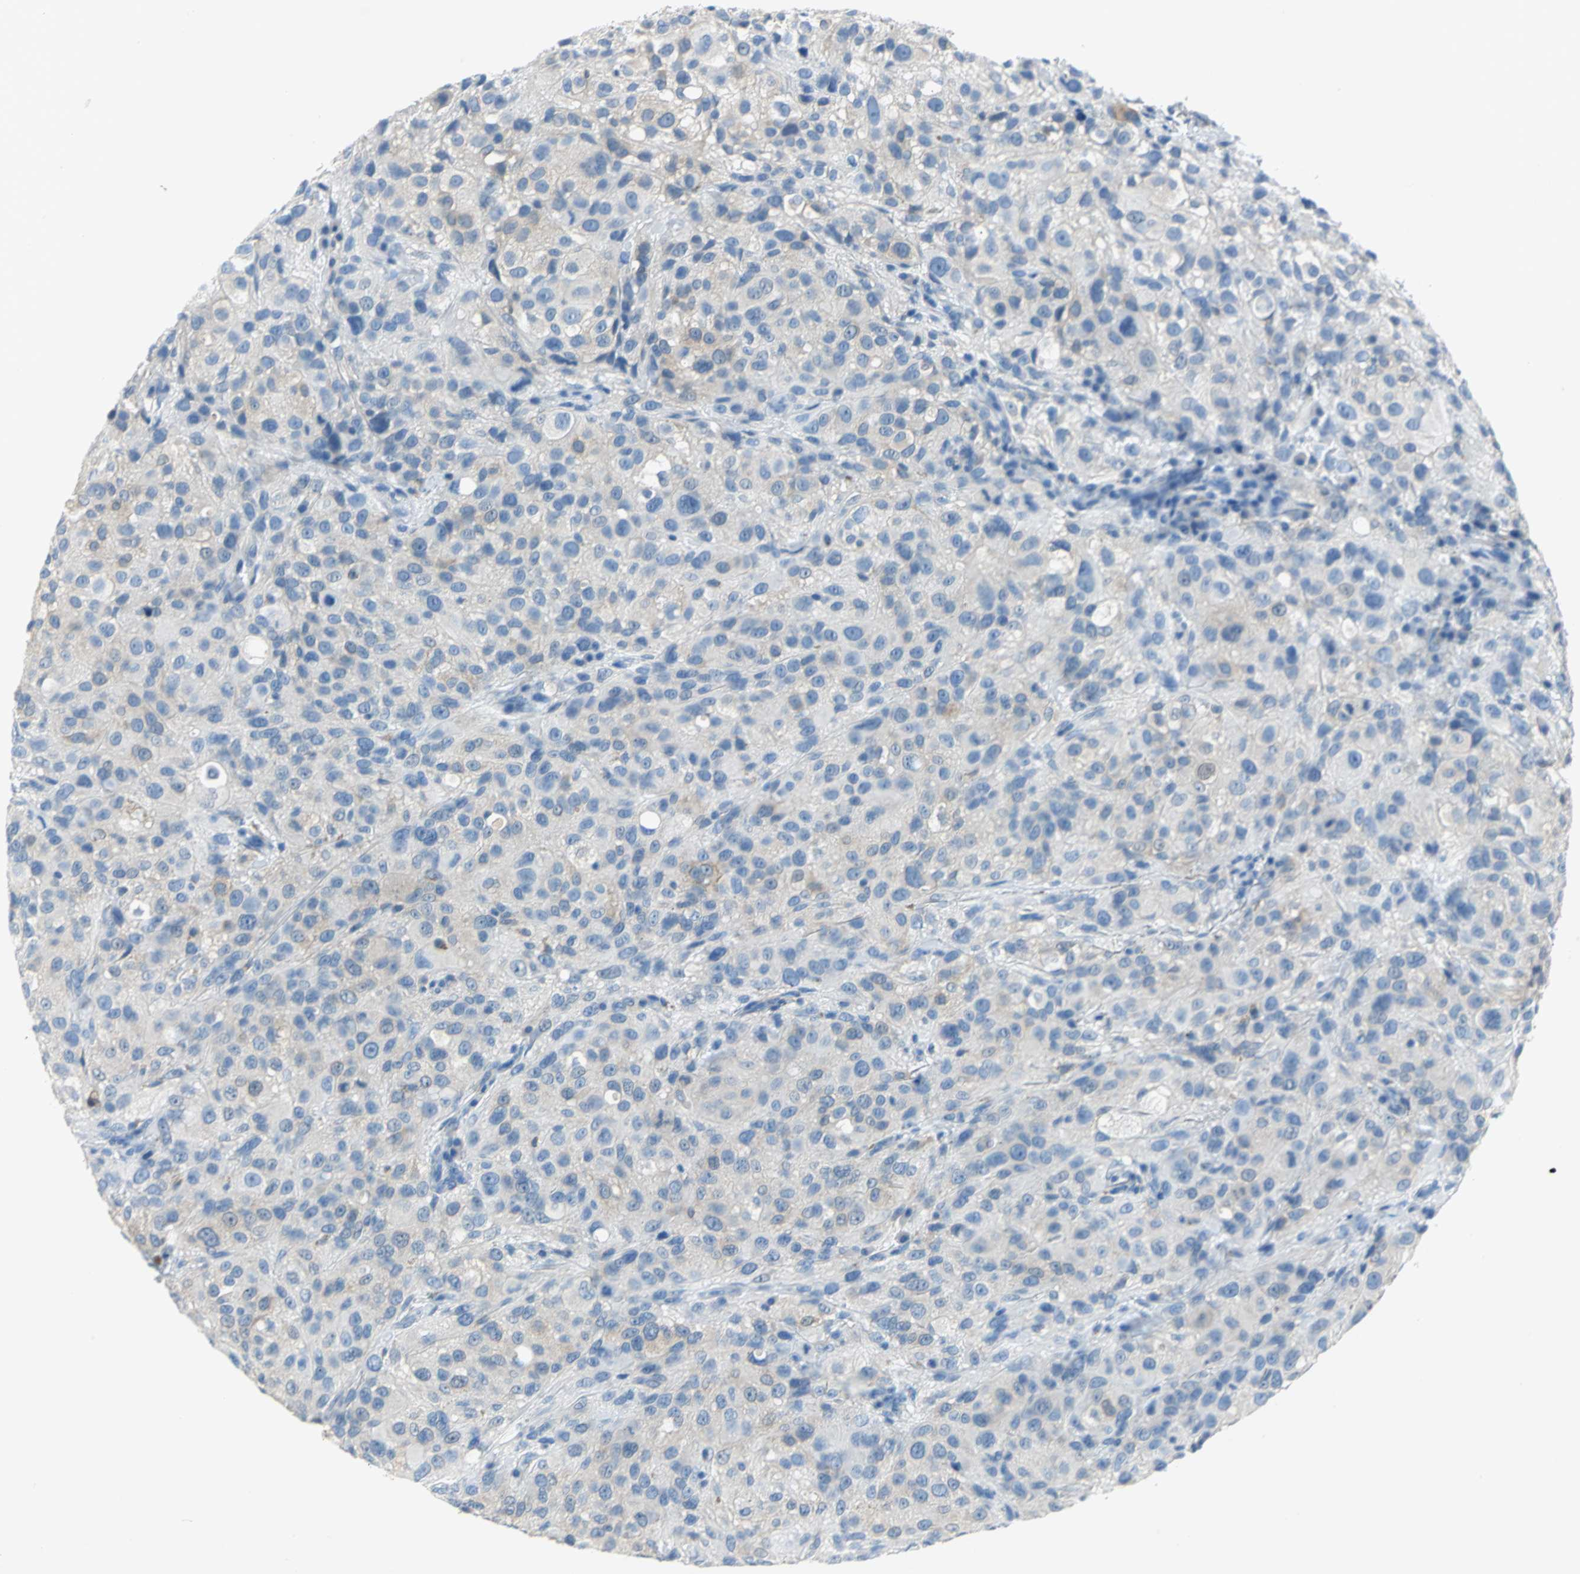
{"staining": {"intensity": "weak", "quantity": "<25%", "location": "cytoplasmic/membranous"}, "tissue": "melanoma", "cell_type": "Tumor cells", "image_type": "cancer", "snomed": [{"axis": "morphology", "description": "Necrosis, NOS"}, {"axis": "morphology", "description": "Malignant melanoma, NOS"}, {"axis": "topography", "description": "Skin"}], "caption": "A histopathology image of malignant melanoma stained for a protein shows no brown staining in tumor cells.", "gene": "PKLR", "patient": {"sex": "female", "age": 87}}